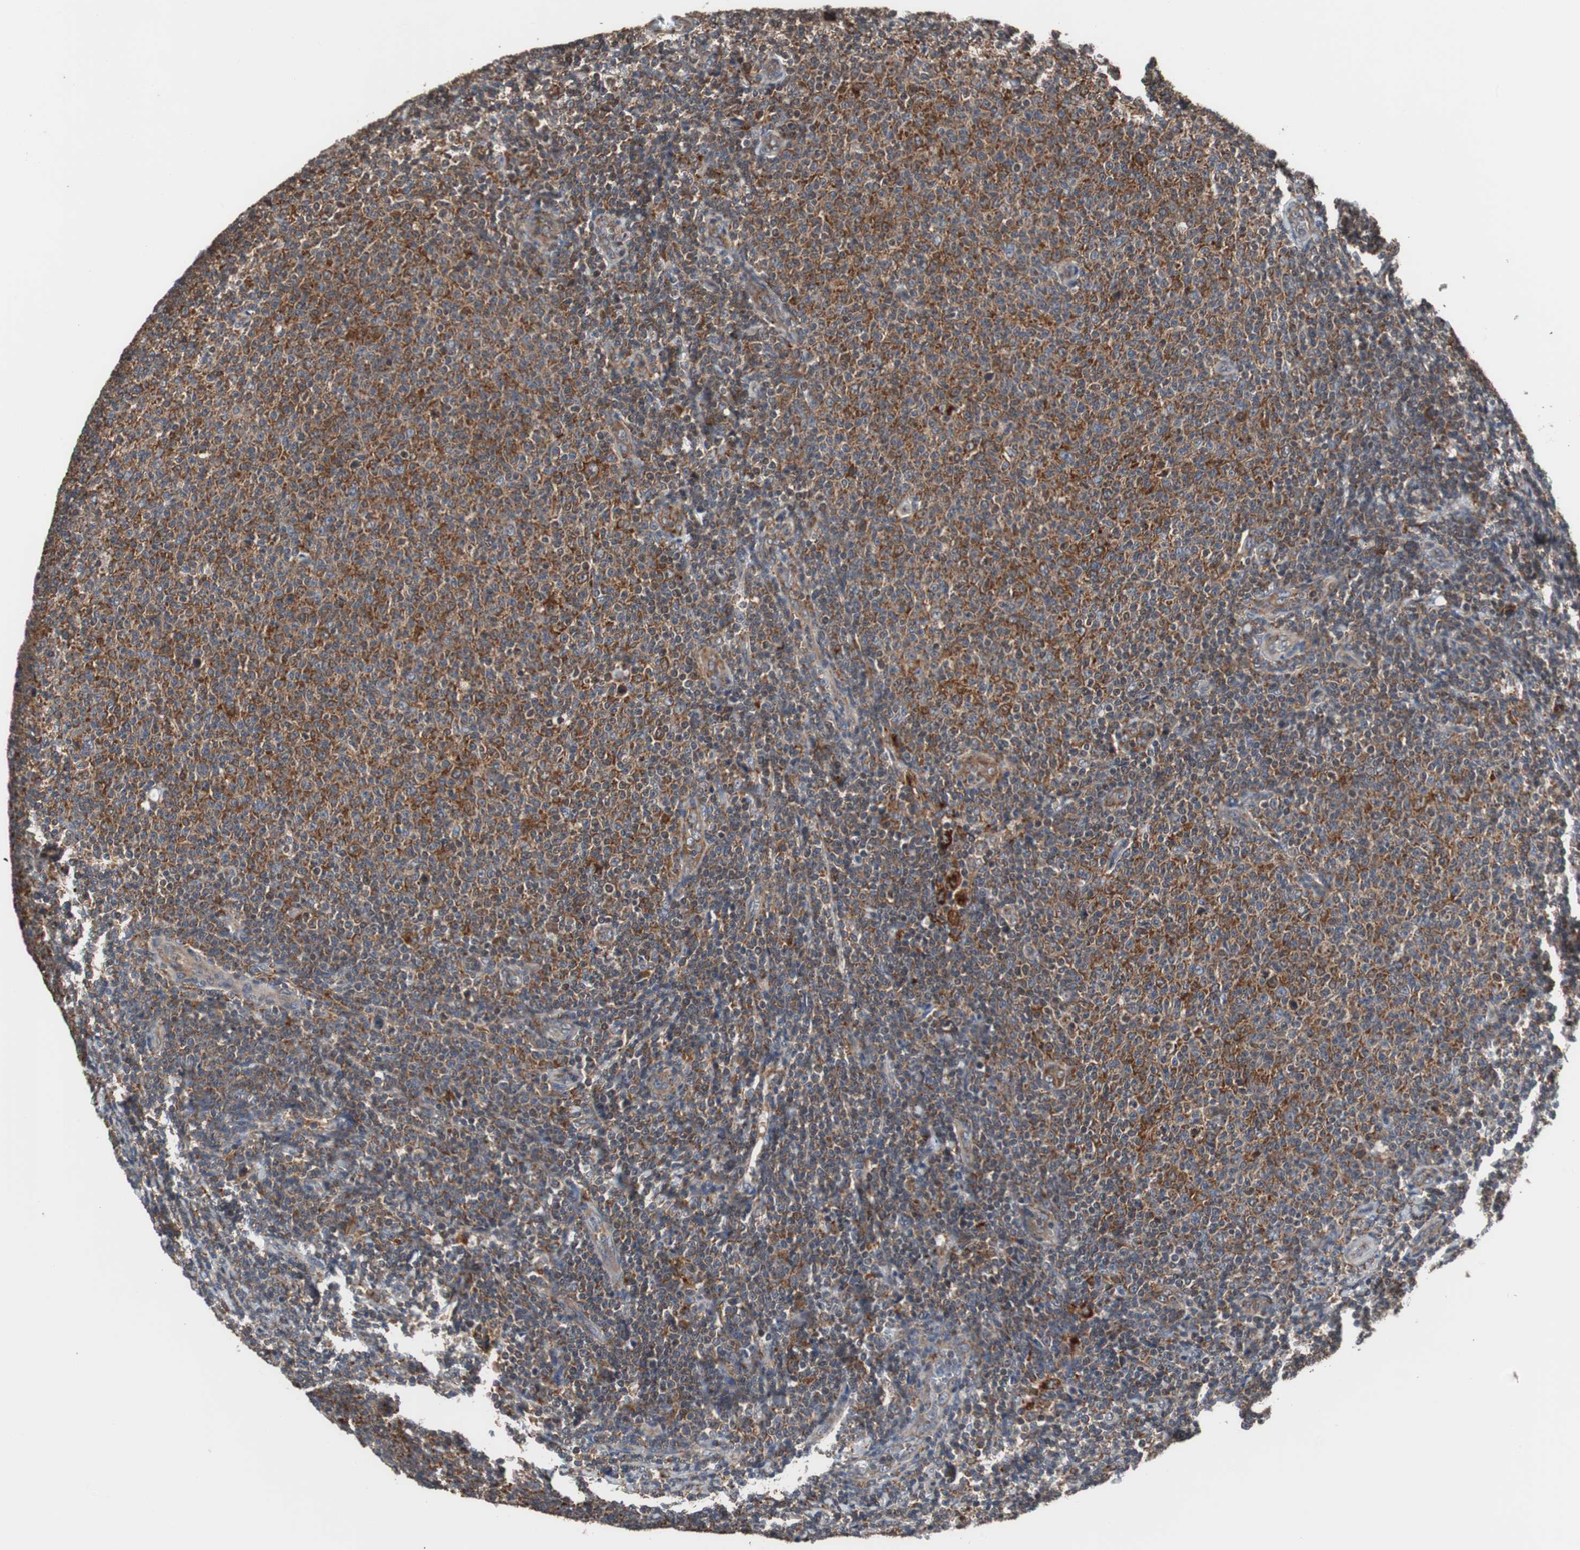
{"staining": {"intensity": "strong", "quantity": ">75%", "location": "cytoplasmic/membranous"}, "tissue": "lymphoma", "cell_type": "Tumor cells", "image_type": "cancer", "snomed": [{"axis": "morphology", "description": "Malignant lymphoma, non-Hodgkin's type, Low grade"}, {"axis": "topography", "description": "Lymph node"}], "caption": "Immunohistochemical staining of human malignant lymphoma, non-Hodgkin's type (low-grade) demonstrates high levels of strong cytoplasmic/membranous expression in about >75% of tumor cells.", "gene": "USP10", "patient": {"sex": "male", "age": 66}}